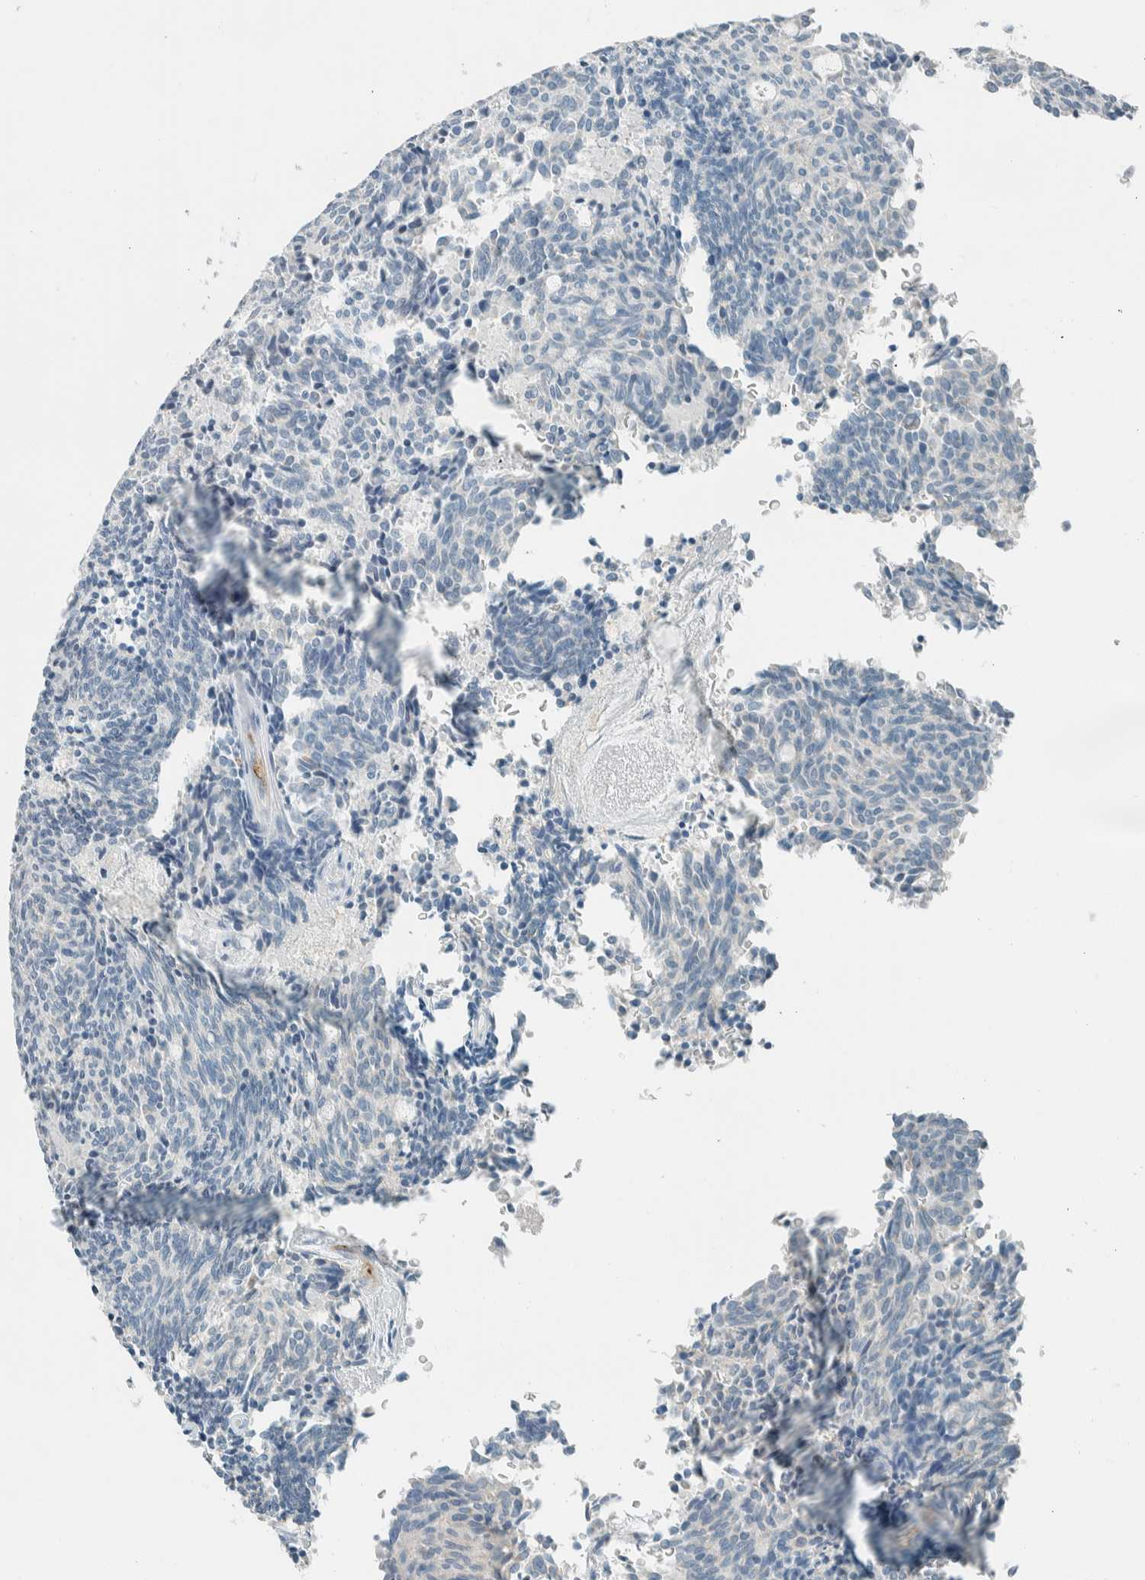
{"staining": {"intensity": "negative", "quantity": "none", "location": "none"}, "tissue": "carcinoid", "cell_type": "Tumor cells", "image_type": "cancer", "snomed": [{"axis": "morphology", "description": "Carcinoid, malignant, NOS"}, {"axis": "topography", "description": "Pancreas"}], "caption": "Protein analysis of carcinoid displays no significant staining in tumor cells.", "gene": "SLFN12", "patient": {"sex": "female", "age": 54}}